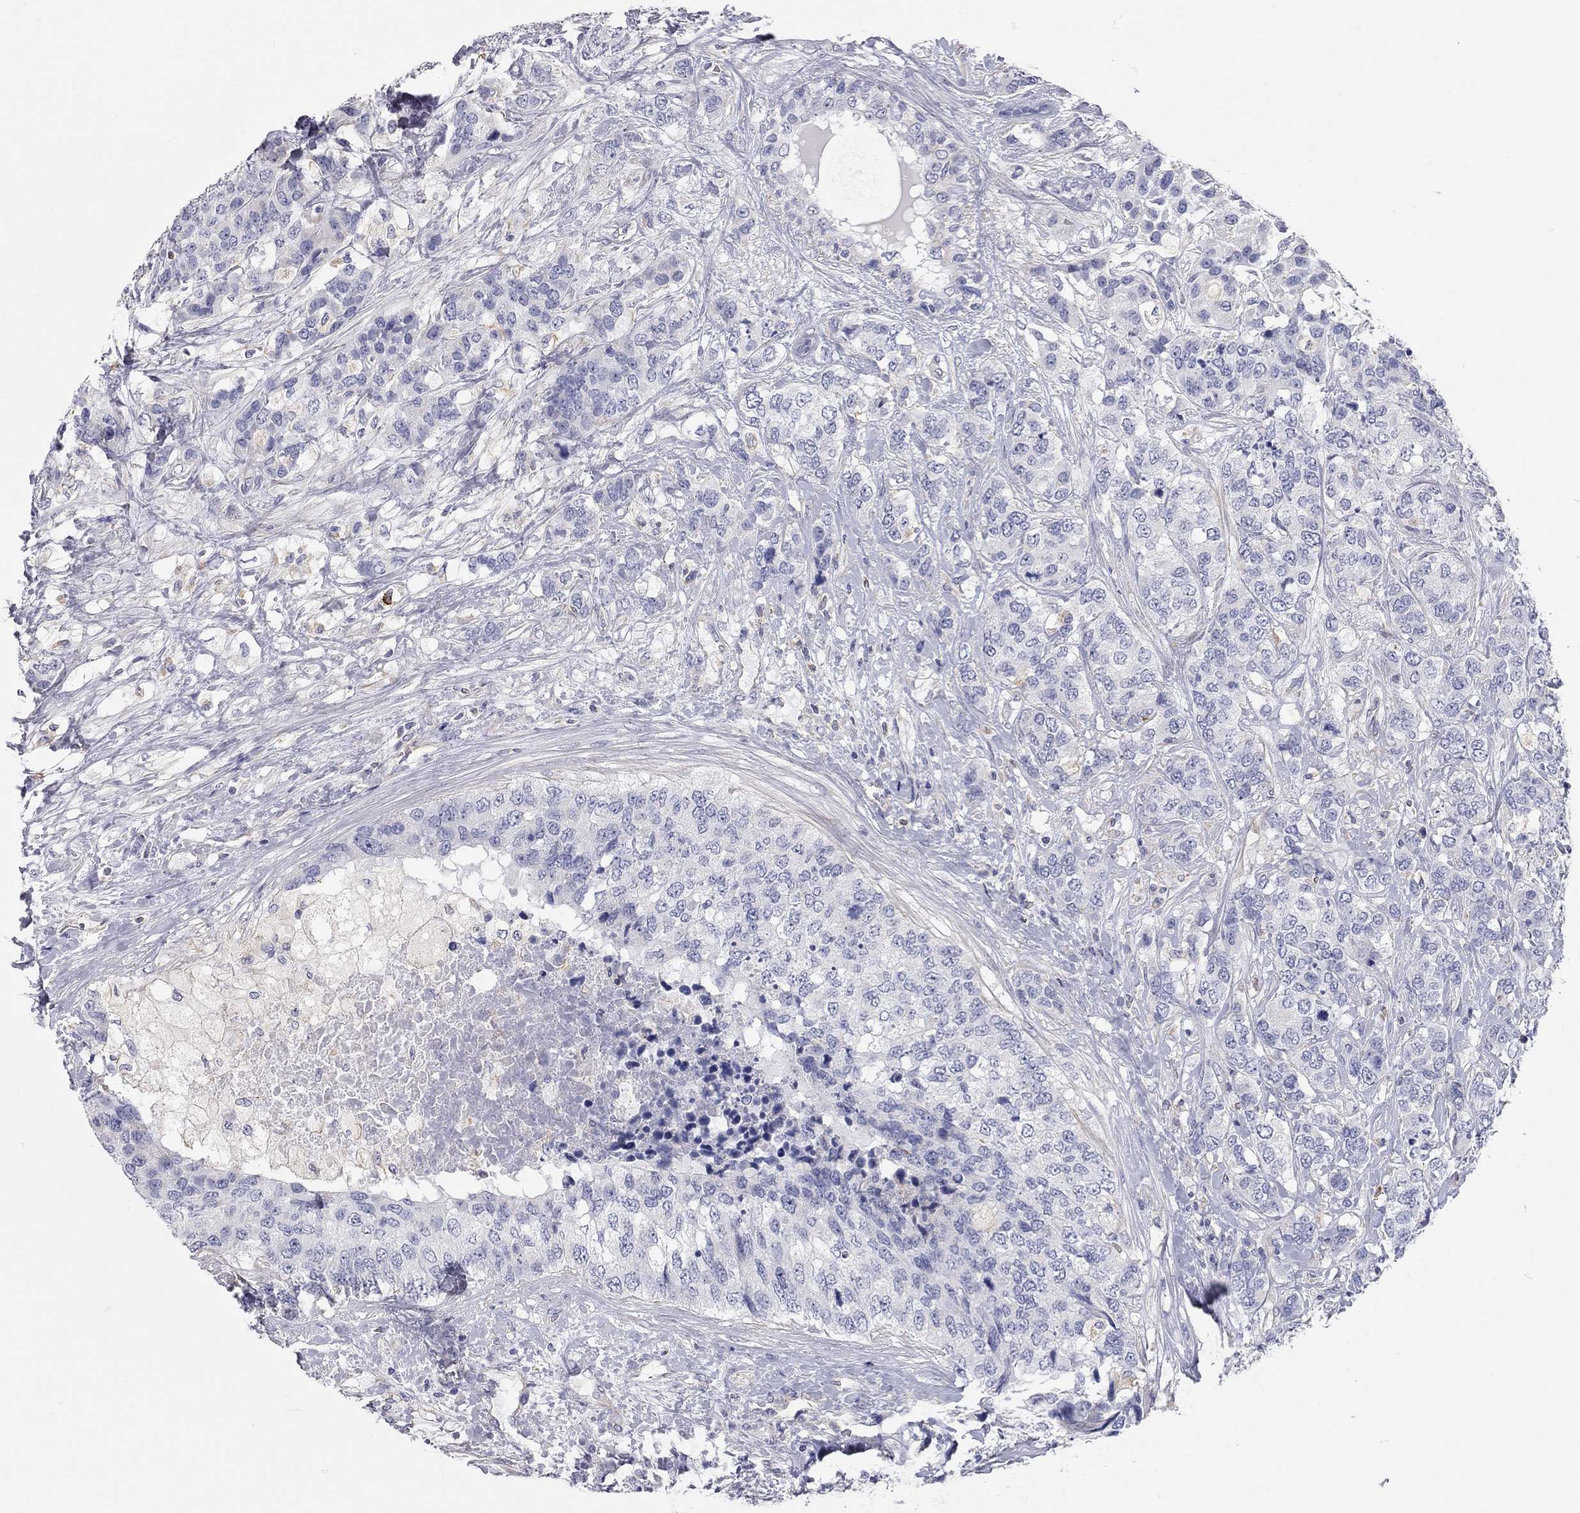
{"staining": {"intensity": "negative", "quantity": "none", "location": "none"}, "tissue": "breast cancer", "cell_type": "Tumor cells", "image_type": "cancer", "snomed": [{"axis": "morphology", "description": "Lobular carcinoma"}, {"axis": "topography", "description": "Breast"}], "caption": "A photomicrograph of human breast cancer (lobular carcinoma) is negative for staining in tumor cells.", "gene": "C10orf90", "patient": {"sex": "female", "age": 59}}